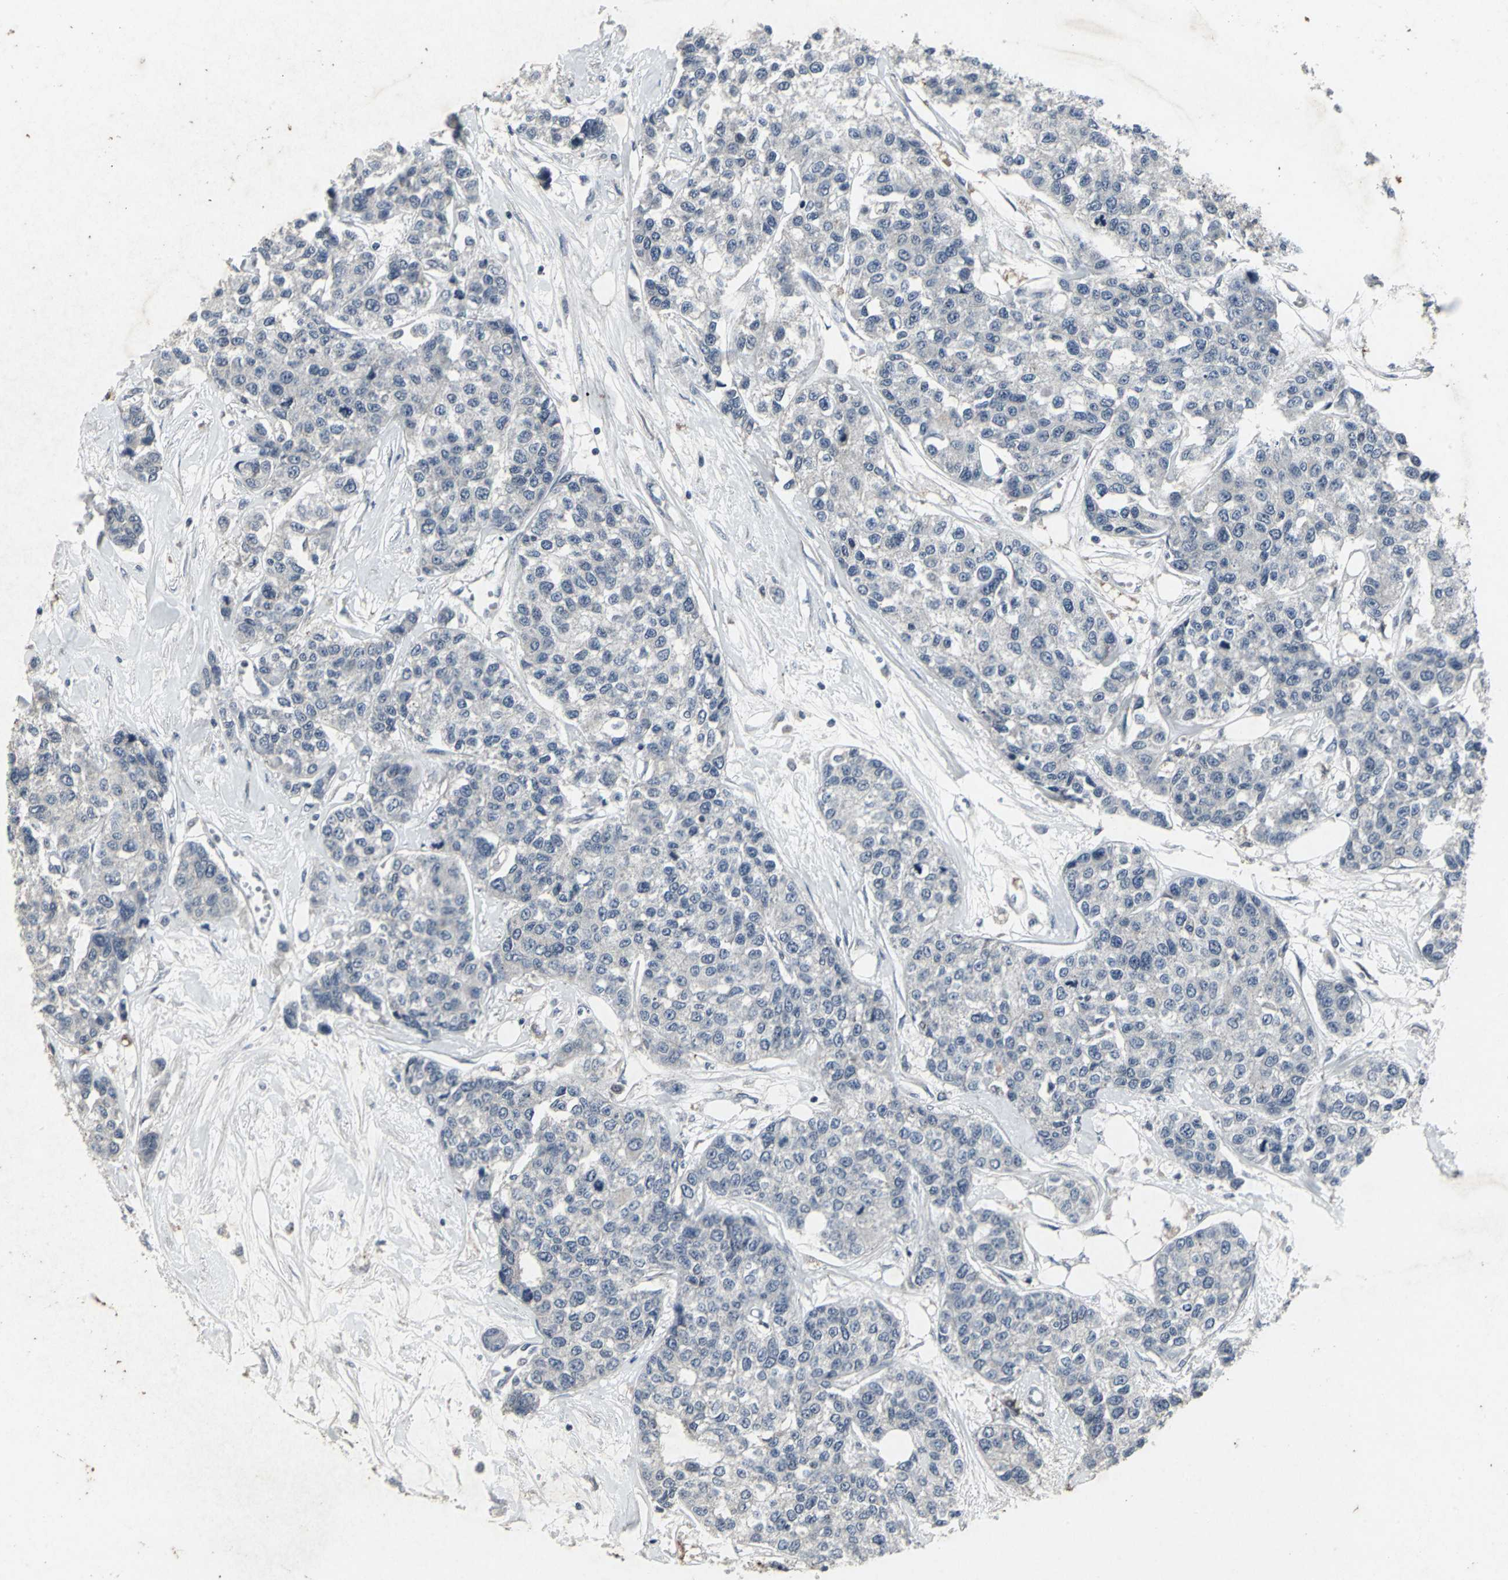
{"staining": {"intensity": "negative", "quantity": "none", "location": "none"}, "tissue": "breast cancer", "cell_type": "Tumor cells", "image_type": "cancer", "snomed": [{"axis": "morphology", "description": "Duct carcinoma"}, {"axis": "topography", "description": "Breast"}], "caption": "The micrograph exhibits no staining of tumor cells in breast cancer. Nuclei are stained in blue.", "gene": "BMP4", "patient": {"sex": "female", "age": 51}}